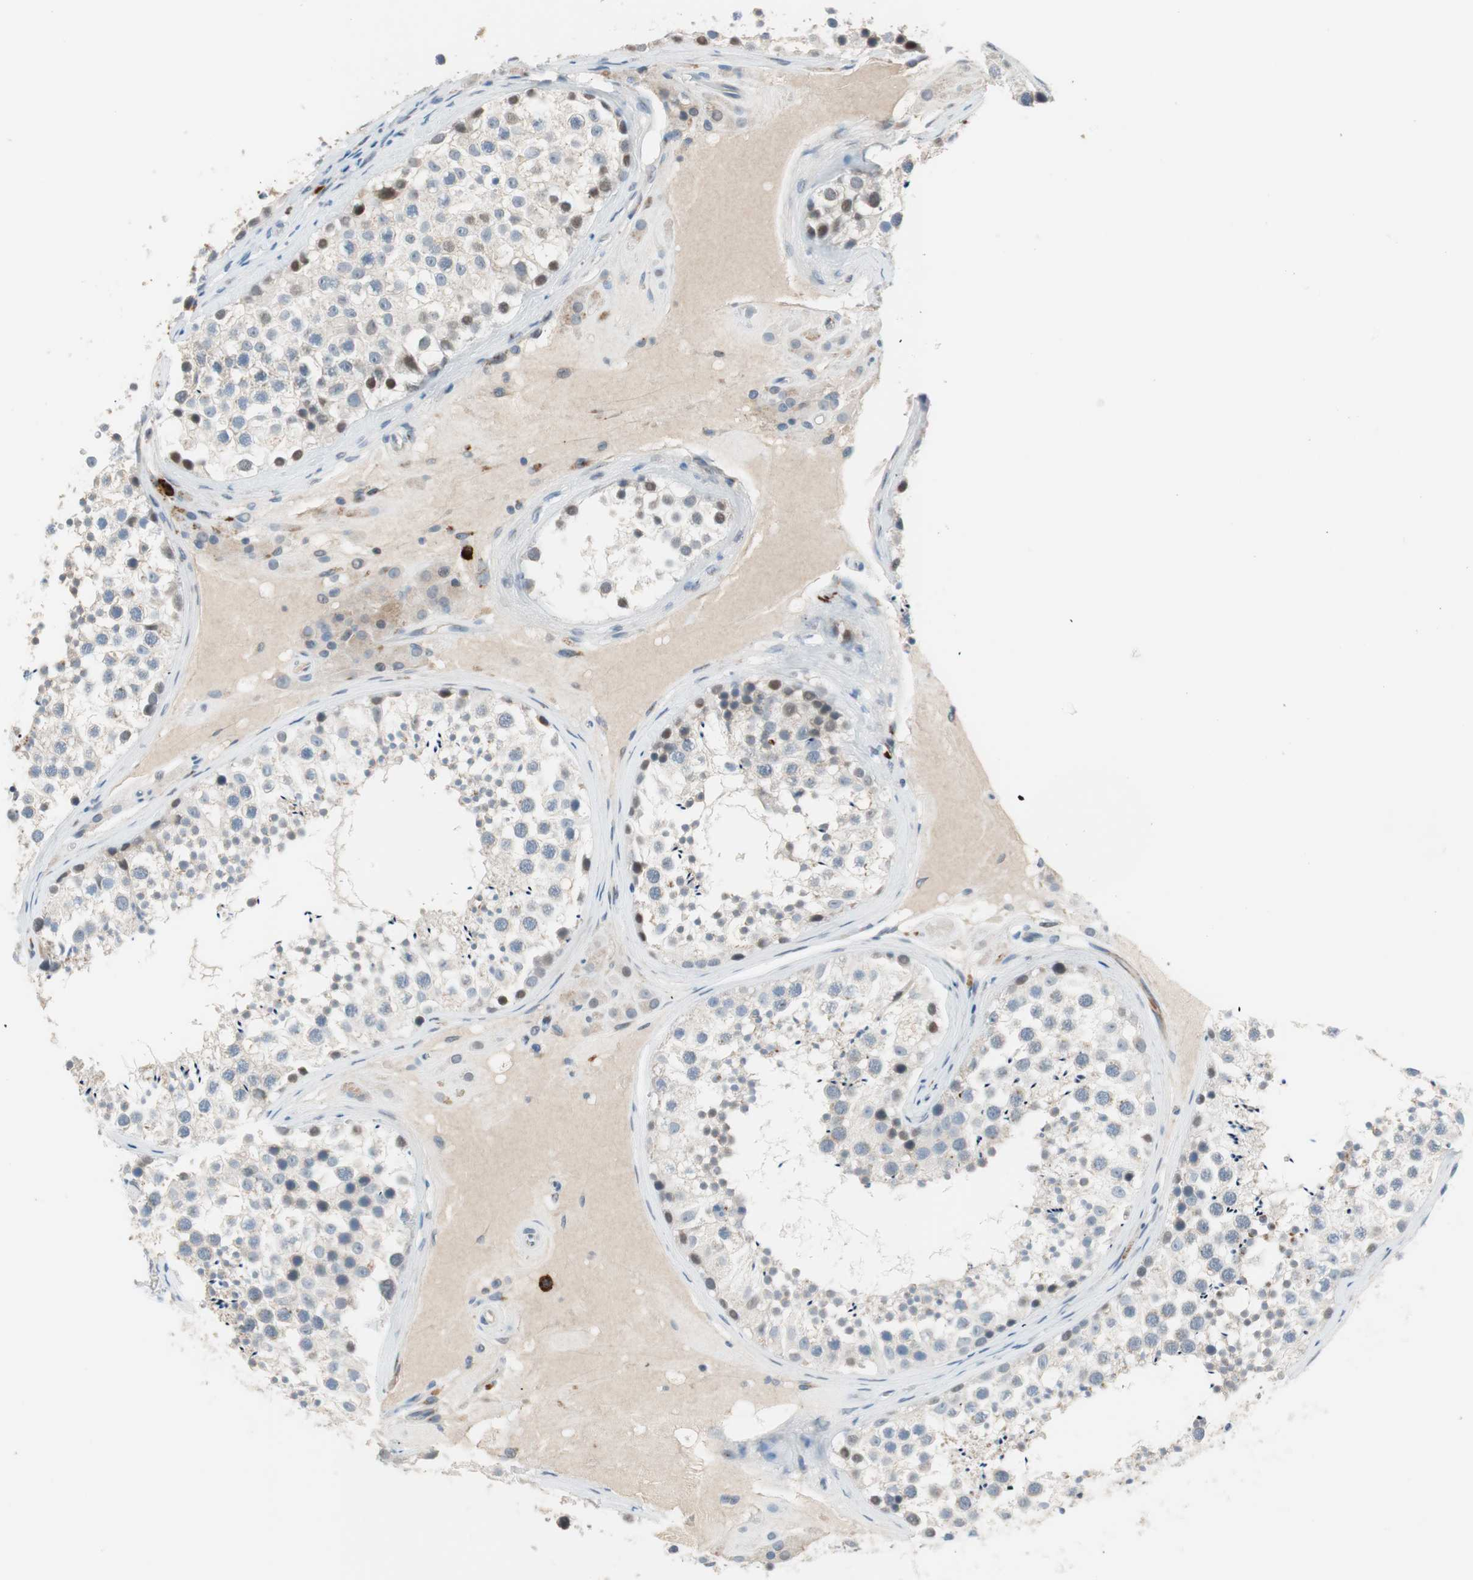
{"staining": {"intensity": "moderate", "quantity": "<25%", "location": "nuclear"}, "tissue": "testis", "cell_type": "Cells in seminiferous ducts", "image_type": "normal", "snomed": [{"axis": "morphology", "description": "Normal tissue, NOS"}, {"axis": "topography", "description": "Testis"}], "caption": "Immunohistochemical staining of benign testis exhibits <25% levels of moderate nuclear protein positivity in approximately <25% of cells in seminiferous ducts.", "gene": "PDZK1", "patient": {"sex": "male", "age": 46}}